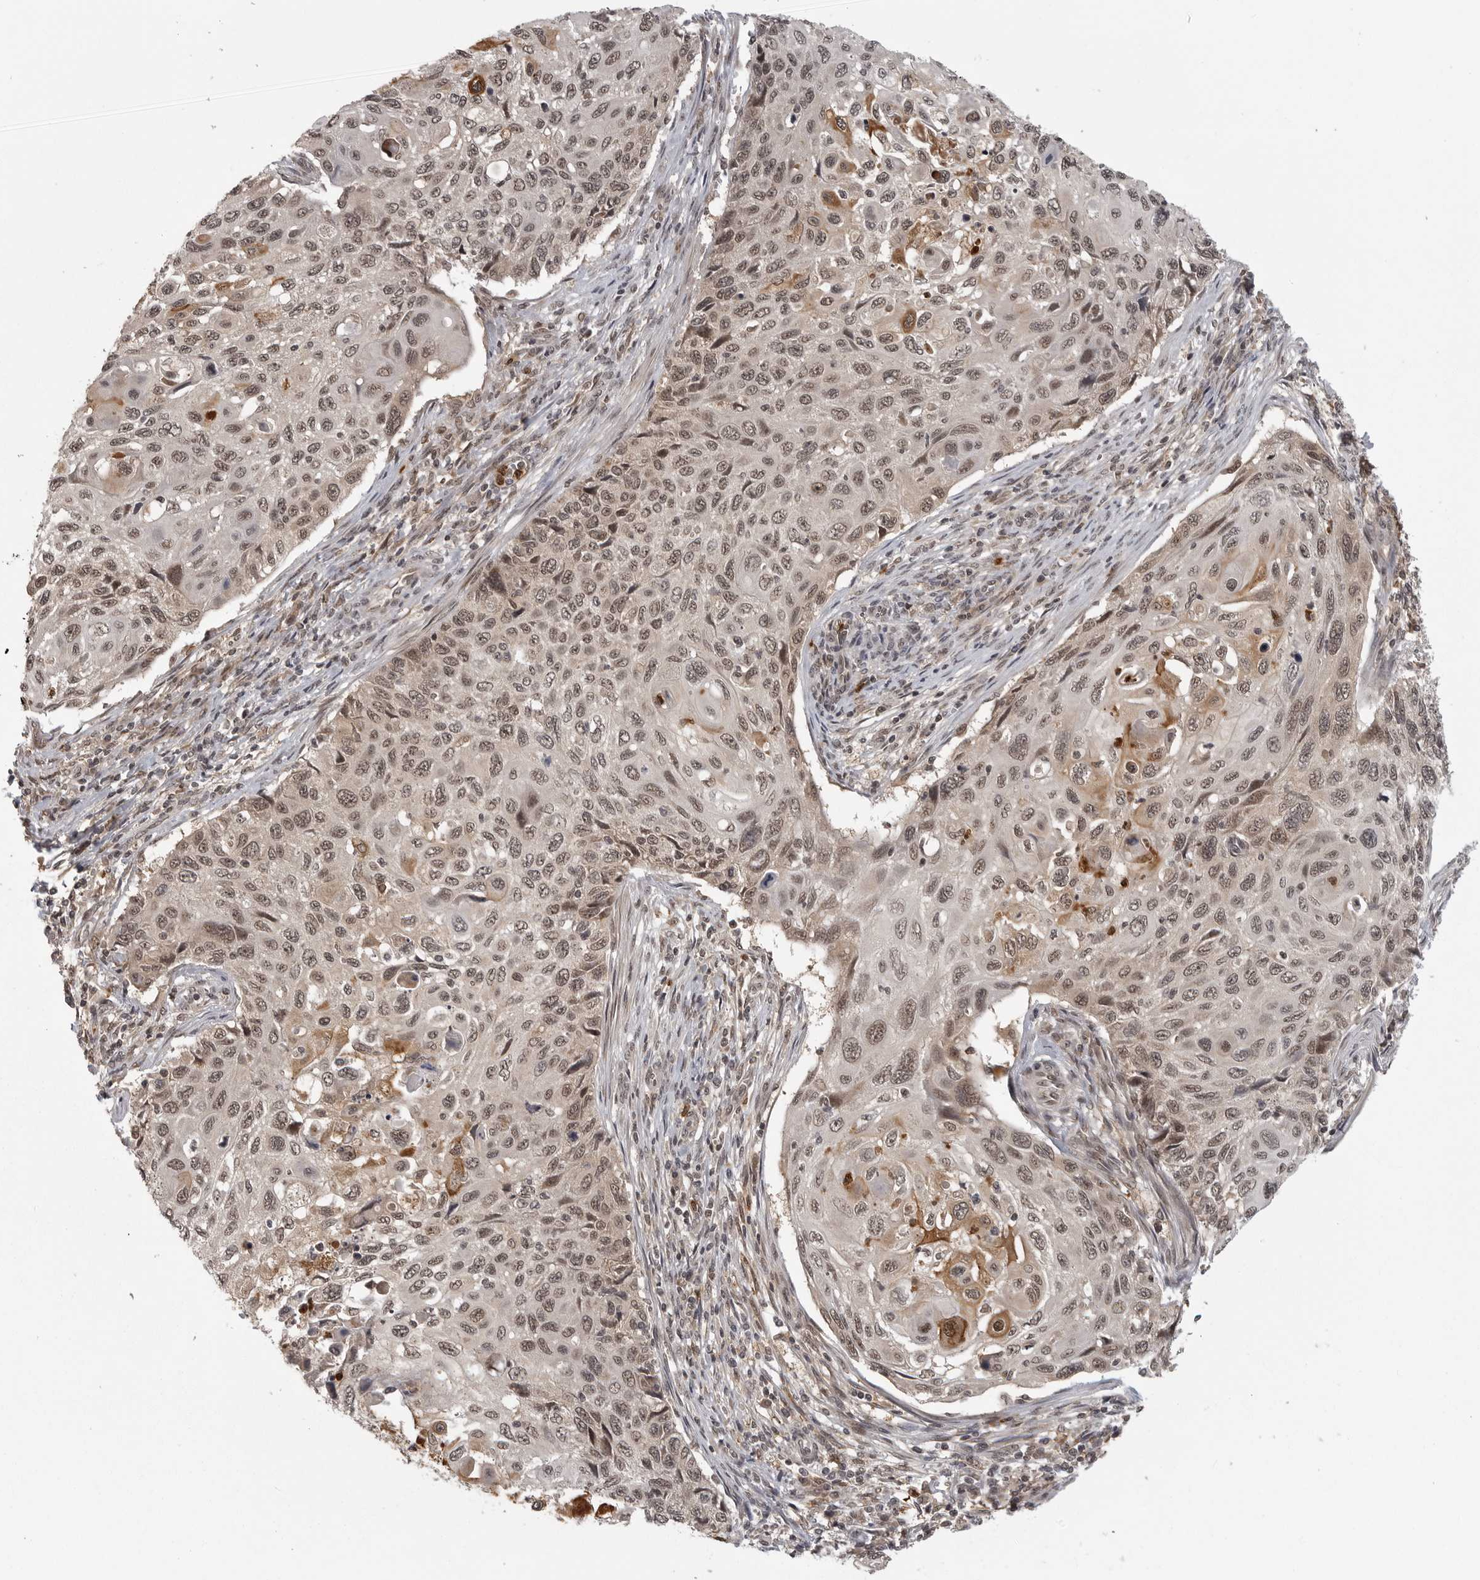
{"staining": {"intensity": "moderate", "quantity": ">75%", "location": "cytoplasmic/membranous,nuclear"}, "tissue": "cervical cancer", "cell_type": "Tumor cells", "image_type": "cancer", "snomed": [{"axis": "morphology", "description": "Squamous cell carcinoma, NOS"}, {"axis": "topography", "description": "Cervix"}], "caption": "An image of cervical cancer stained for a protein reveals moderate cytoplasmic/membranous and nuclear brown staining in tumor cells. The staining is performed using DAB brown chromogen to label protein expression. The nuclei are counter-stained blue using hematoxylin.", "gene": "PEG3", "patient": {"sex": "female", "age": 70}}